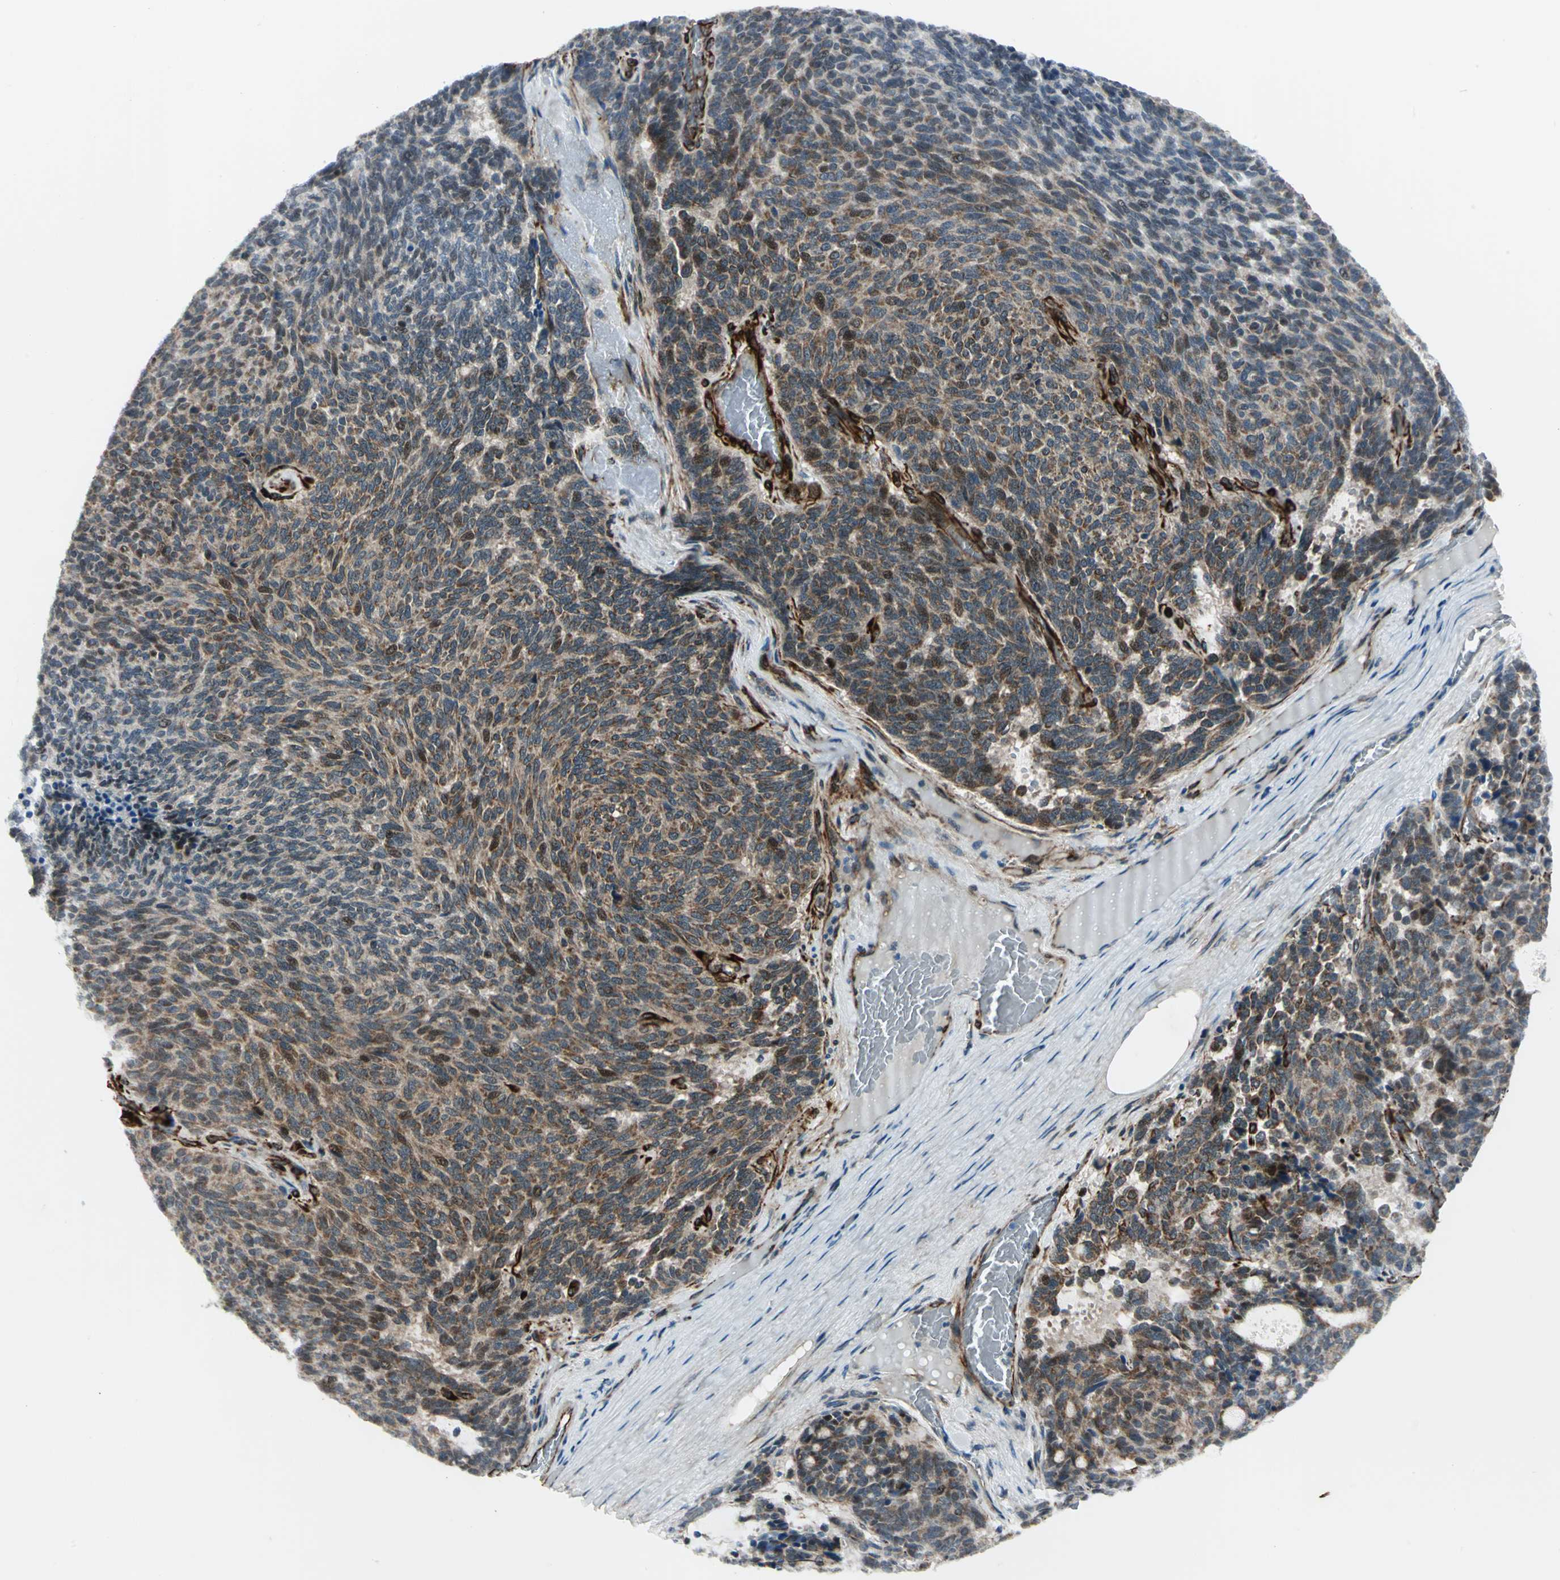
{"staining": {"intensity": "strong", "quantity": "25%-75%", "location": "cytoplasmic/membranous,nuclear"}, "tissue": "carcinoid", "cell_type": "Tumor cells", "image_type": "cancer", "snomed": [{"axis": "morphology", "description": "Carcinoid, malignant, NOS"}, {"axis": "topography", "description": "Pancreas"}], "caption": "Human carcinoid stained for a protein (brown) reveals strong cytoplasmic/membranous and nuclear positive positivity in about 25%-75% of tumor cells.", "gene": "EXD2", "patient": {"sex": "female", "age": 54}}